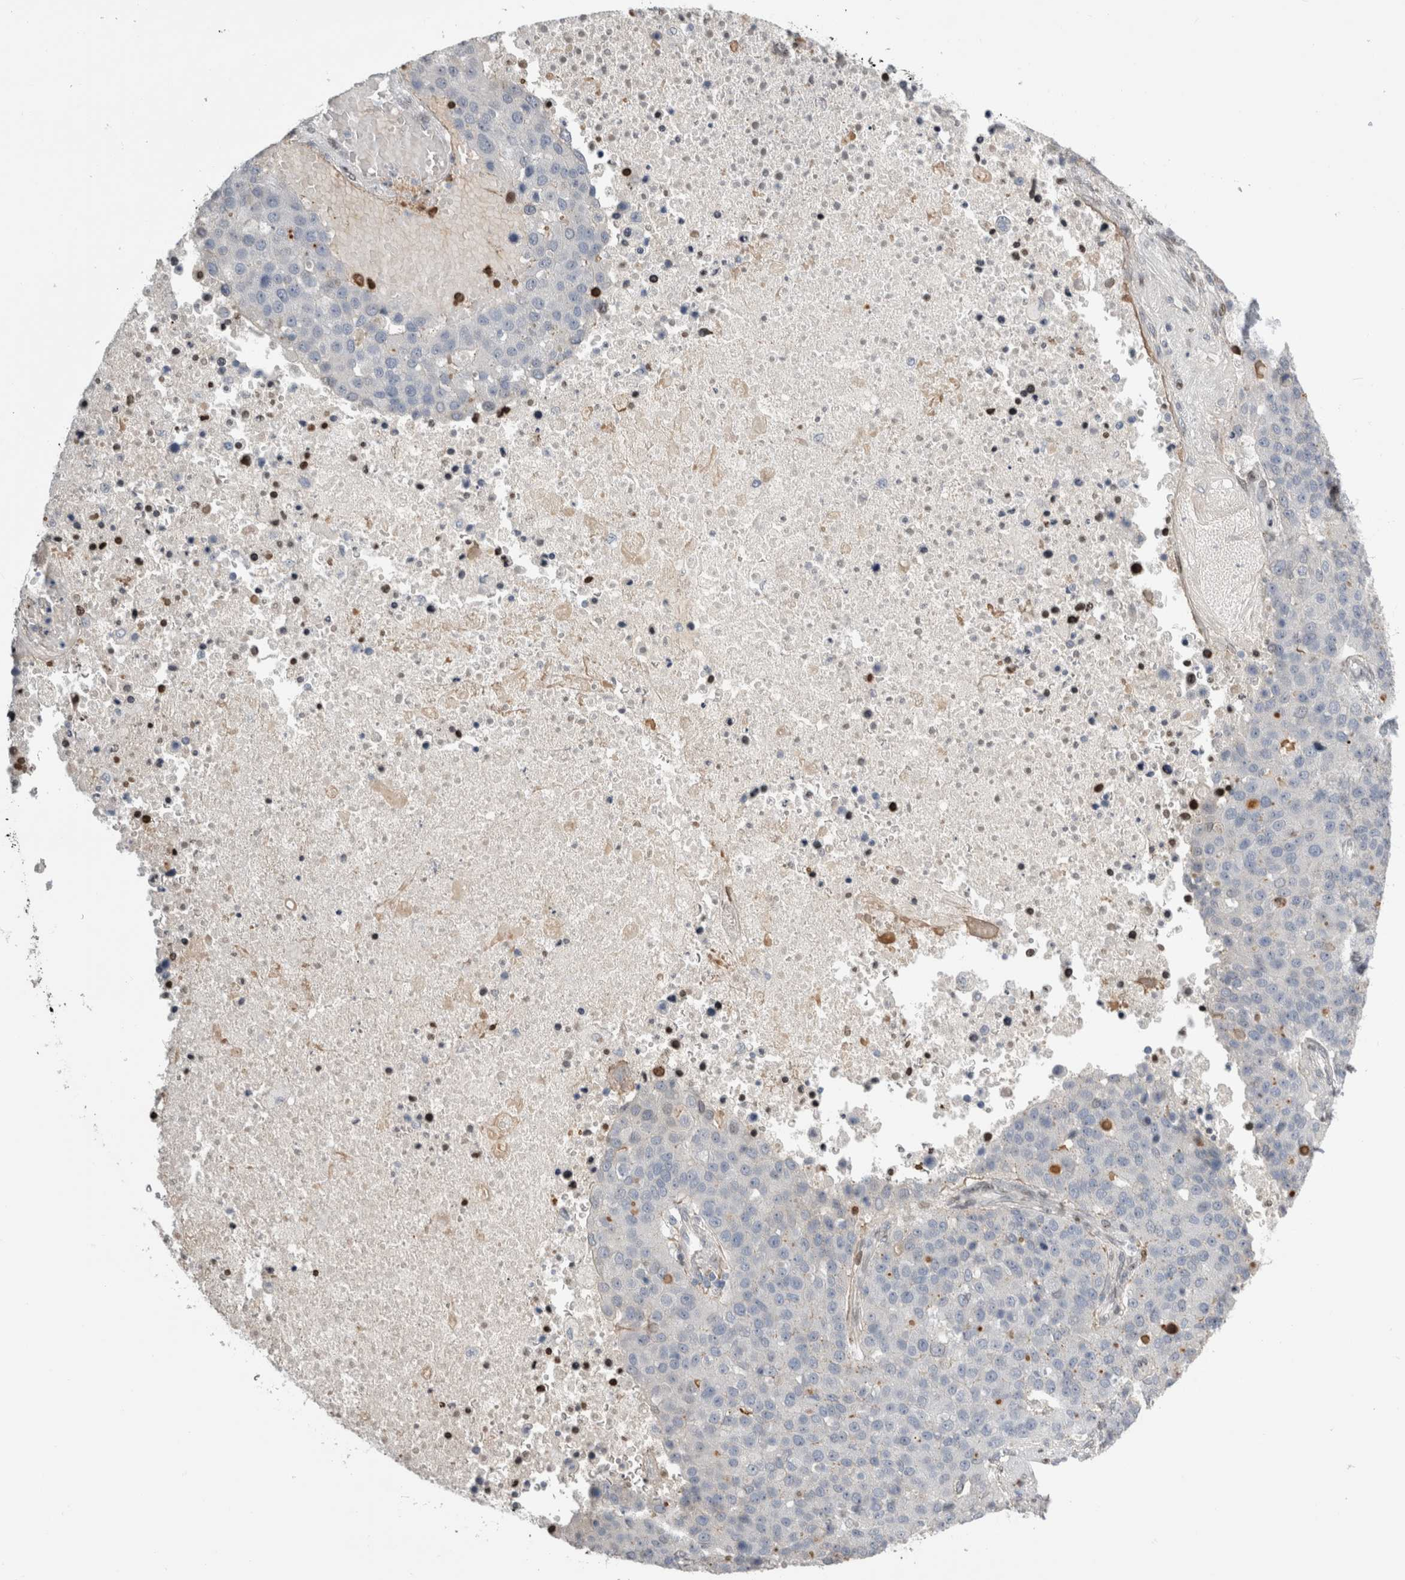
{"staining": {"intensity": "negative", "quantity": "none", "location": "none"}, "tissue": "pancreatic cancer", "cell_type": "Tumor cells", "image_type": "cancer", "snomed": [{"axis": "morphology", "description": "Adenocarcinoma, NOS"}, {"axis": "topography", "description": "Pancreas"}], "caption": "Pancreatic cancer (adenocarcinoma) was stained to show a protein in brown. There is no significant staining in tumor cells.", "gene": "DMTN", "patient": {"sex": "female", "age": 61}}